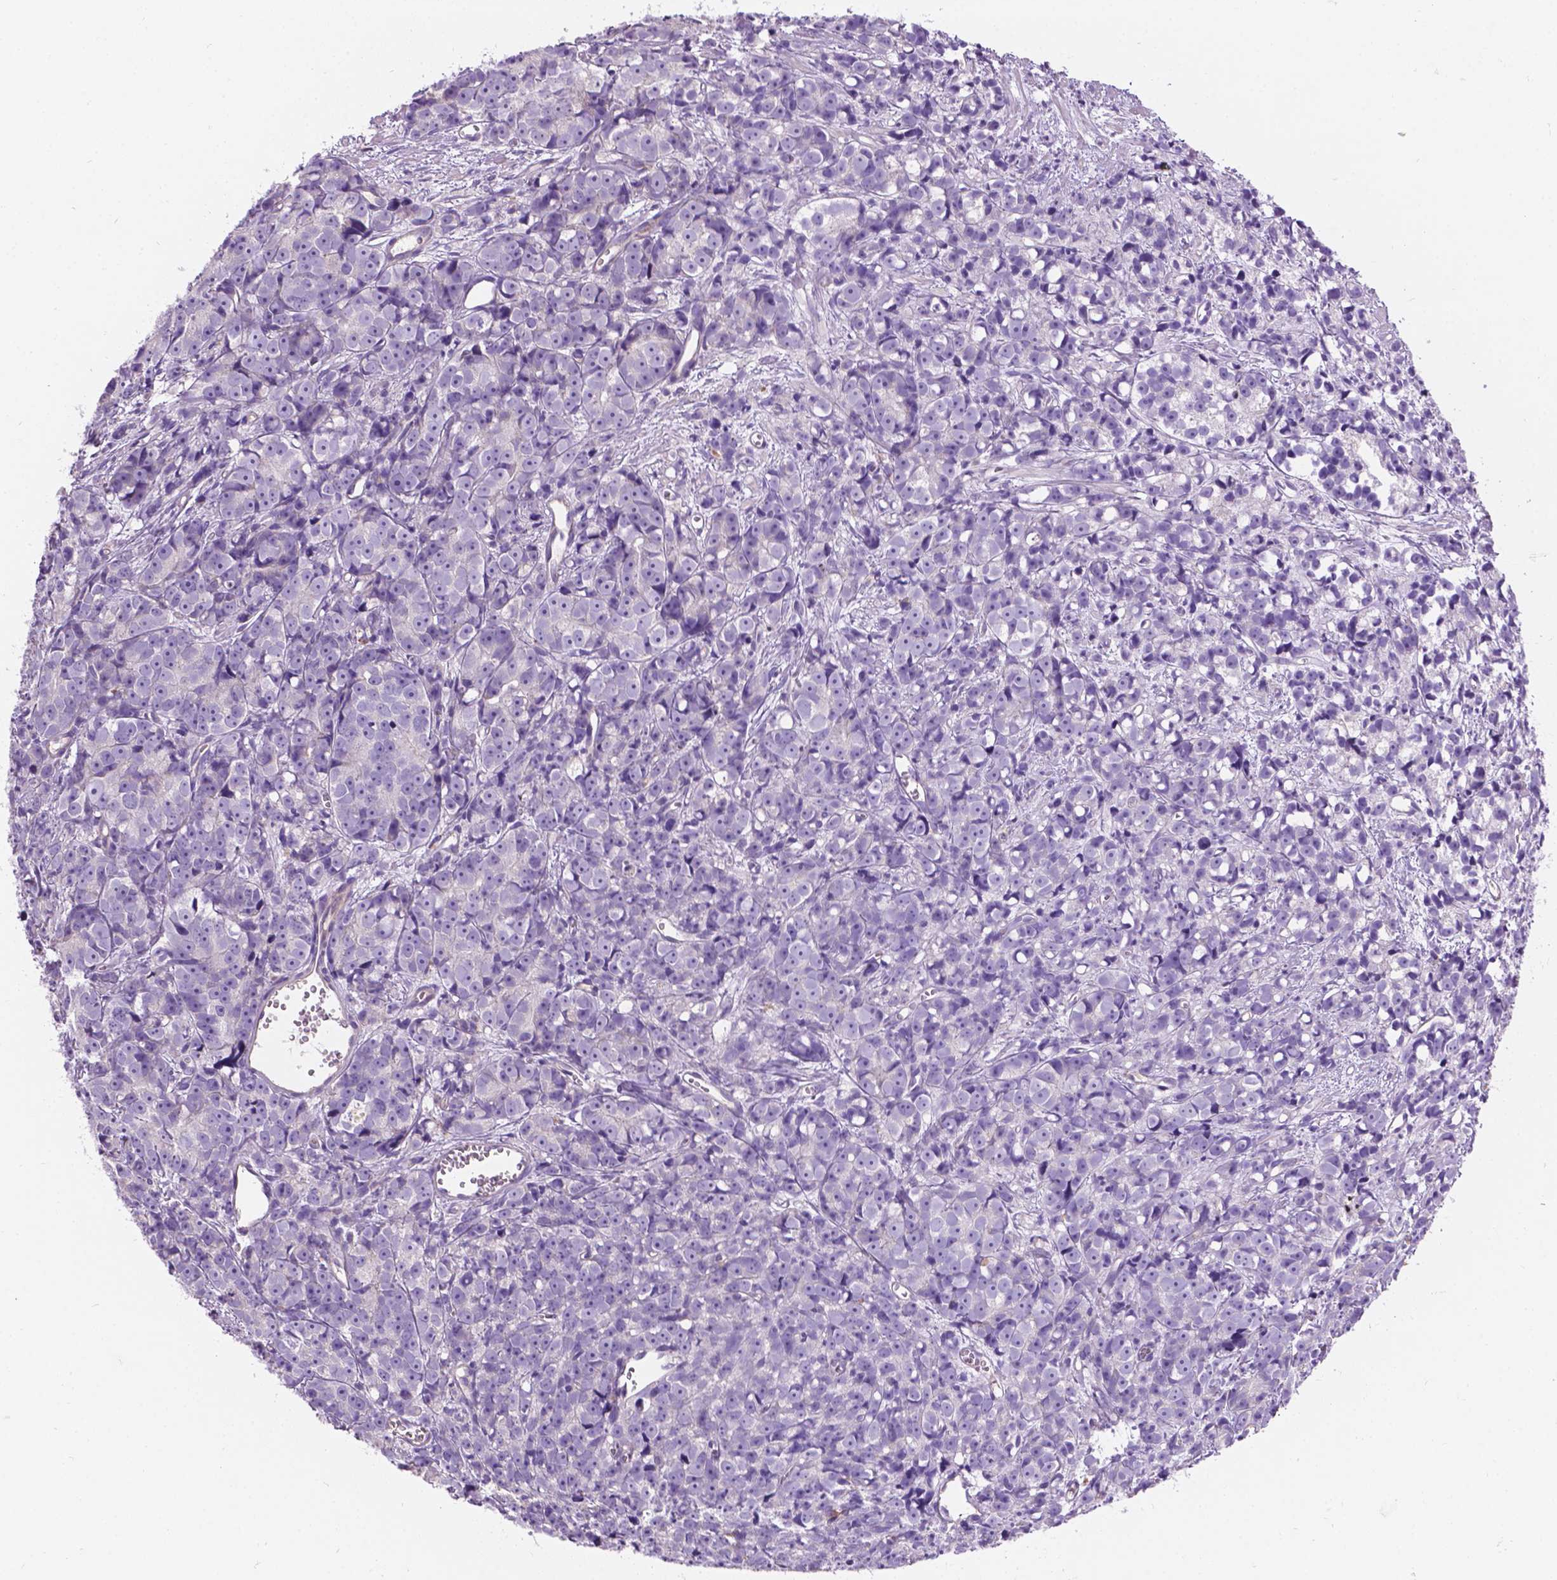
{"staining": {"intensity": "negative", "quantity": "none", "location": "none"}, "tissue": "prostate cancer", "cell_type": "Tumor cells", "image_type": "cancer", "snomed": [{"axis": "morphology", "description": "Adenocarcinoma, High grade"}, {"axis": "topography", "description": "Prostate"}], "caption": "A high-resolution photomicrograph shows immunohistochemistry (IHC) staining of prostate cancer, which shows no significant expression in tumor cells.", "gene": "NOXO1", "patient": {"sex": "male", "age": 77}}